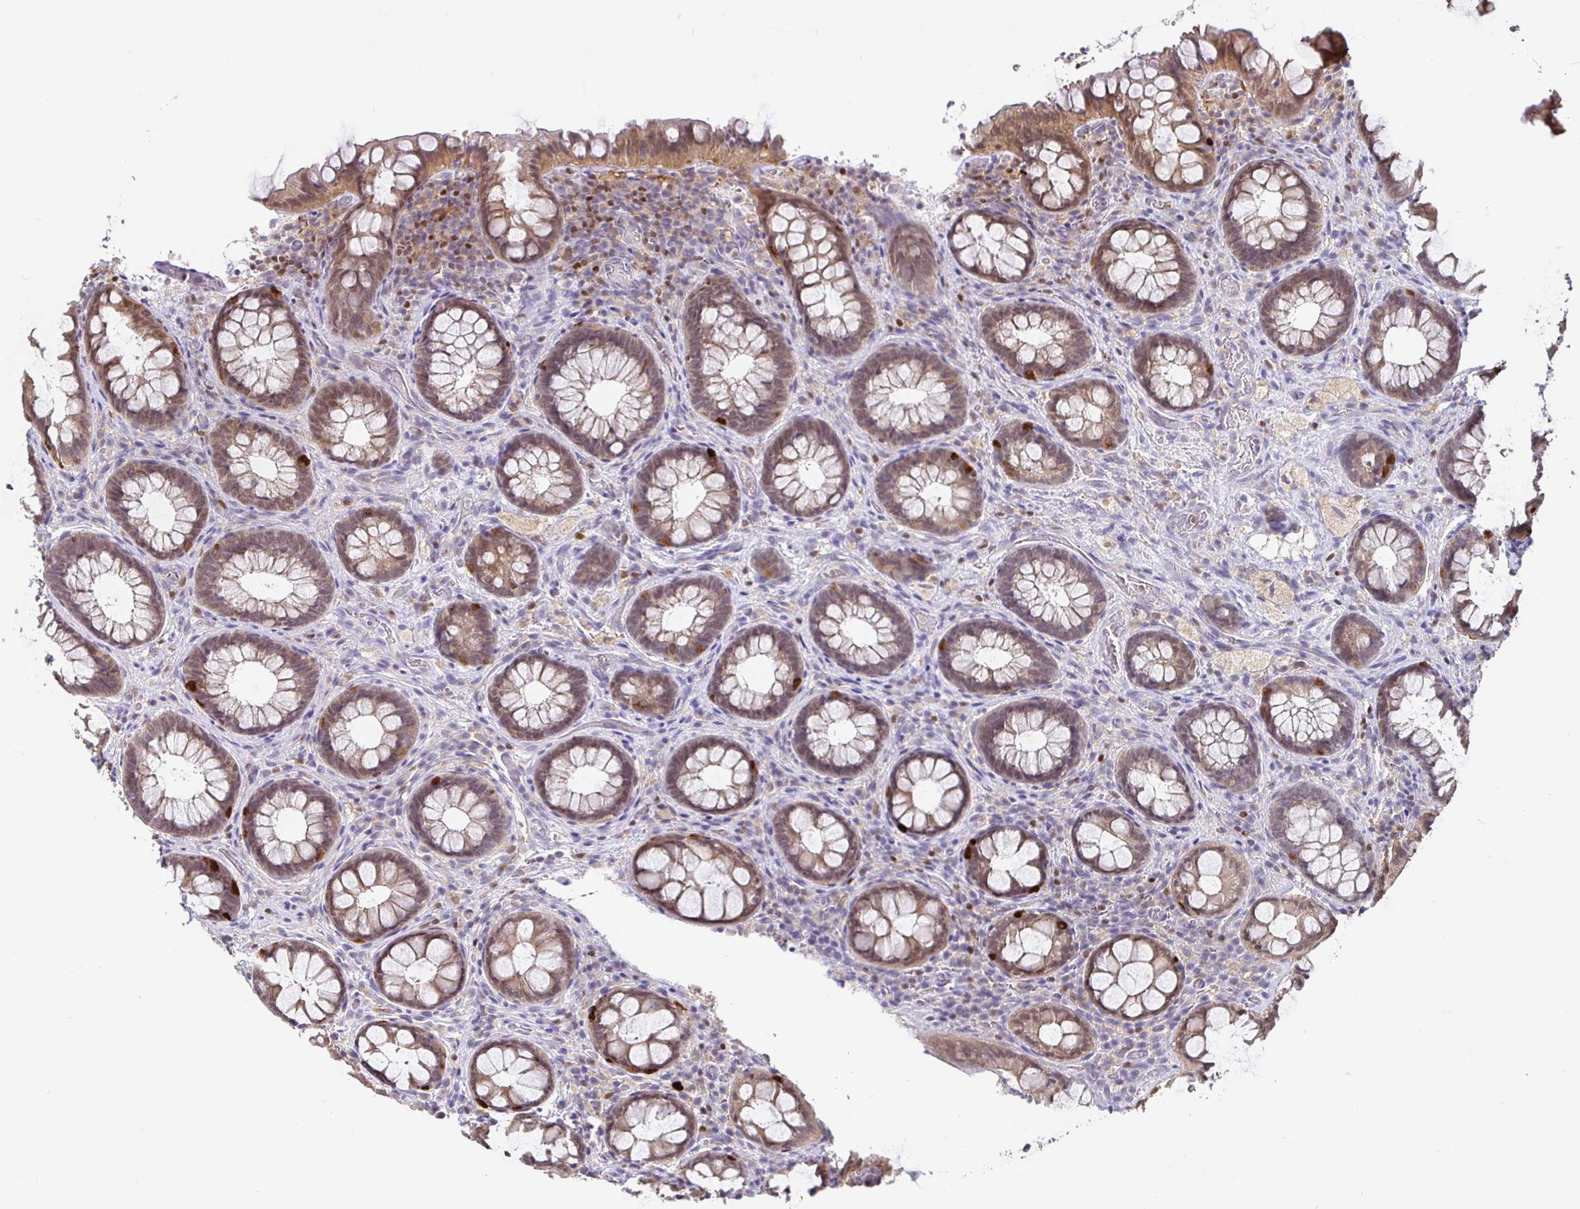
{"staining": {"intensity": "moderate", "quantity": ">75%", "location": "cytoplasmic/membranous,nuclear"}, "tissue": "rectum", "cell_type": "Glandular cells", "image_type": "normal", "snomed": [{"axis": "morphology", "description": "Normal tissue, NOS"}, {"axis": "topography", "description": "Rectum"}], "caption": "An image of human rectum stained for a protein exhibits moderate cytoplasmic/membranous,nuclear brown staining in glandular cells. The protein of interest is stained brown, and the nuclei are stained in blue (DAB (3,3'-diaminobenzidine) IHC with brightfield microscopy, high magnification).", "gene": "SATB1", "patient": {"sex": "female", "age": 69}}